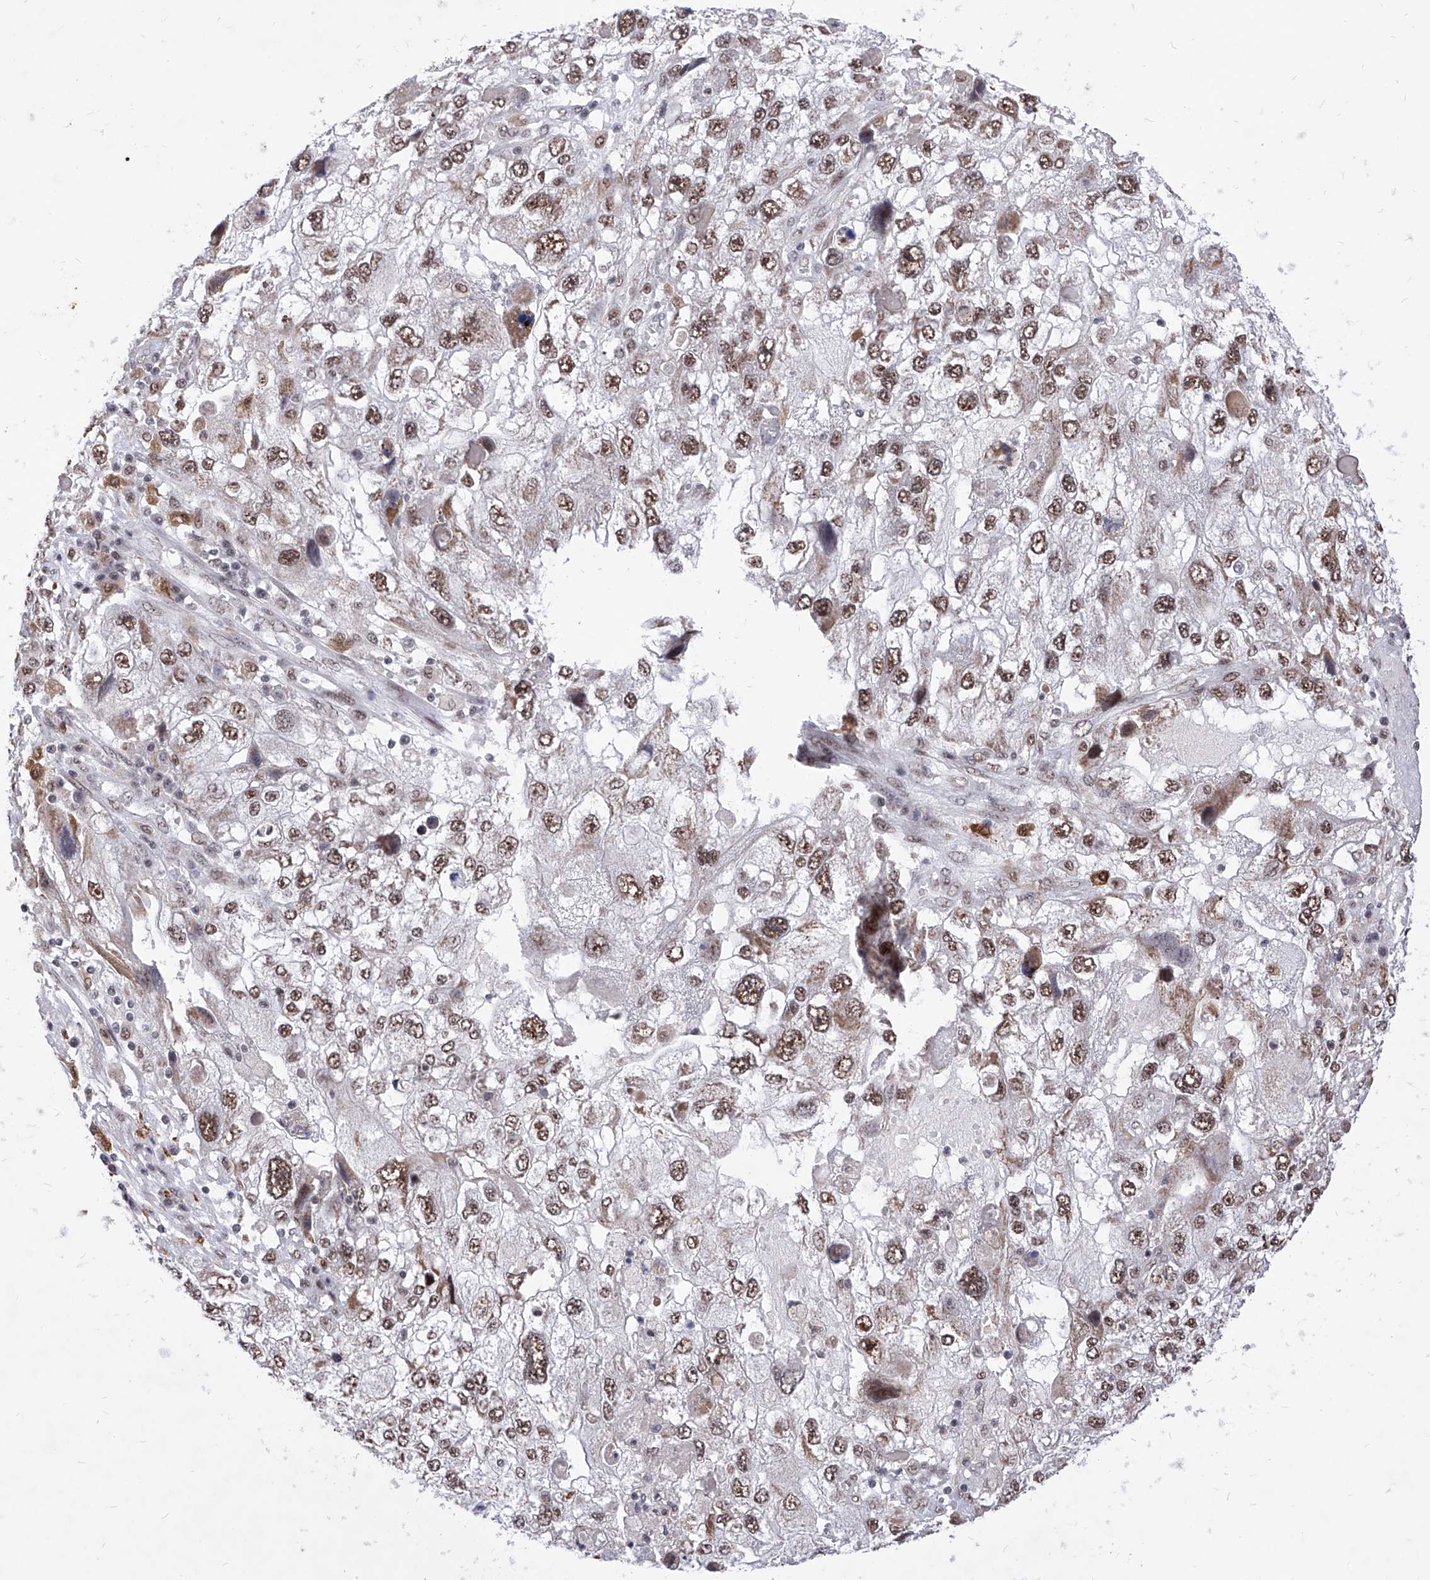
{"staining": {"intensity": "moderate", "quantity": ">75%", "location": "nuclear"}, "tissue": "endometrial cancer", "cell_type": "Tumor cells", "image_type": "cancer", "snomed": [{"axis": "morphology", "description": "Adenocarcinoma, NOS"}, {"axis": "topography", "description": "Endometrium"}], "caption": "Immunohistochemical staining of human endometrial adenocarcinoma reveals medium levels of moderate nuclear expression in about >75% of tumor cells.", "gene": "PHF5A", "patient": {"sex": "female", "age": 49}}